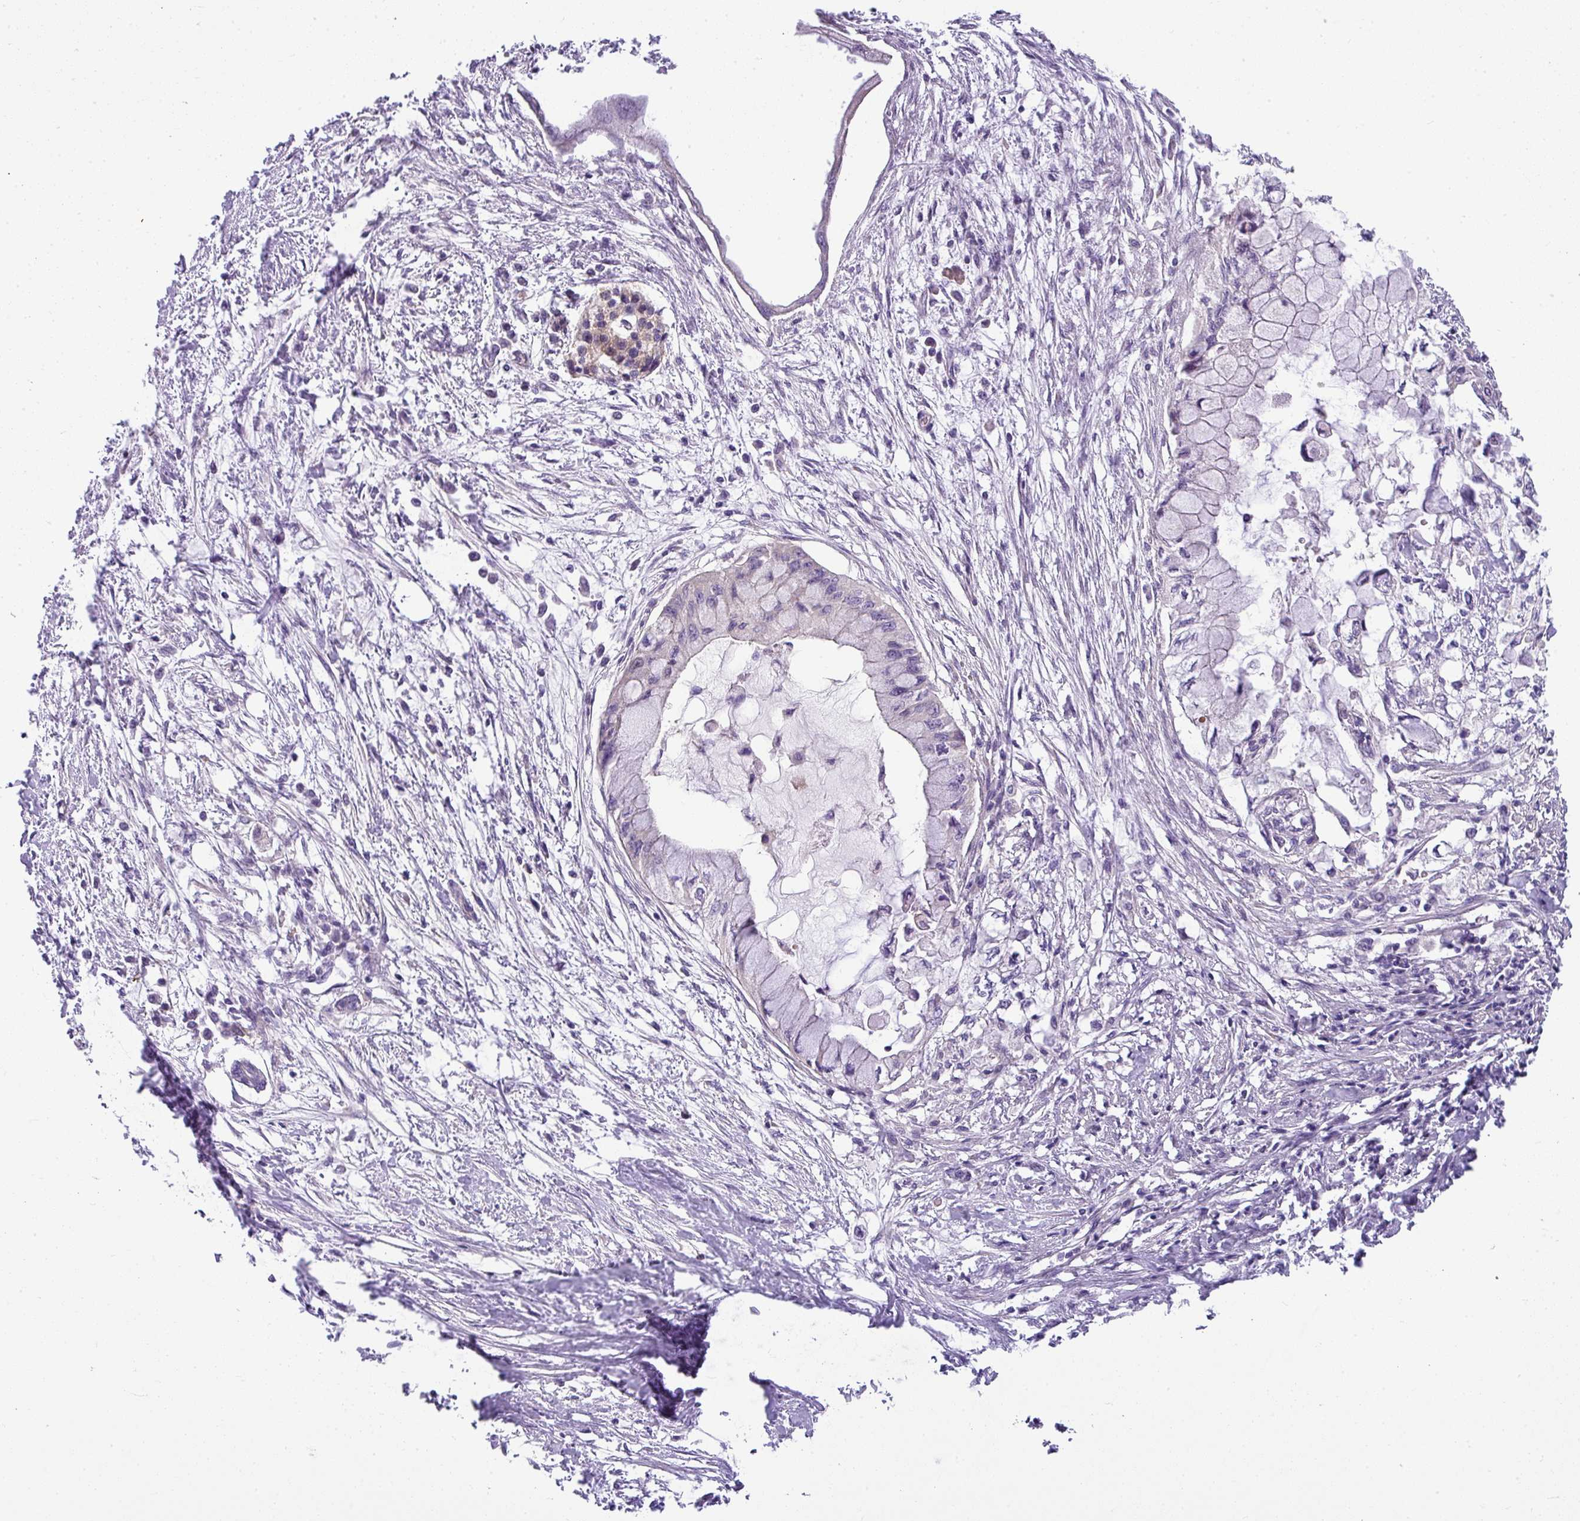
{"staining": {"intensity": "negative", "quantity": "none", "location": "none"}, "tissue": "pancreatic cancer", "cell_type": "Tumor cells", "image_type": "cancer", "snomed": [{"axis": "morphology", "description": "Adenocarcinoma, NOS"}, {"axis": "topography", "description": "Pancreas"}], "caption": "IHC of pancreatic cancer displays no positivity in tumor cells.", "gene": "PALS2", "patient": {"sex": "male", "age": 48}}